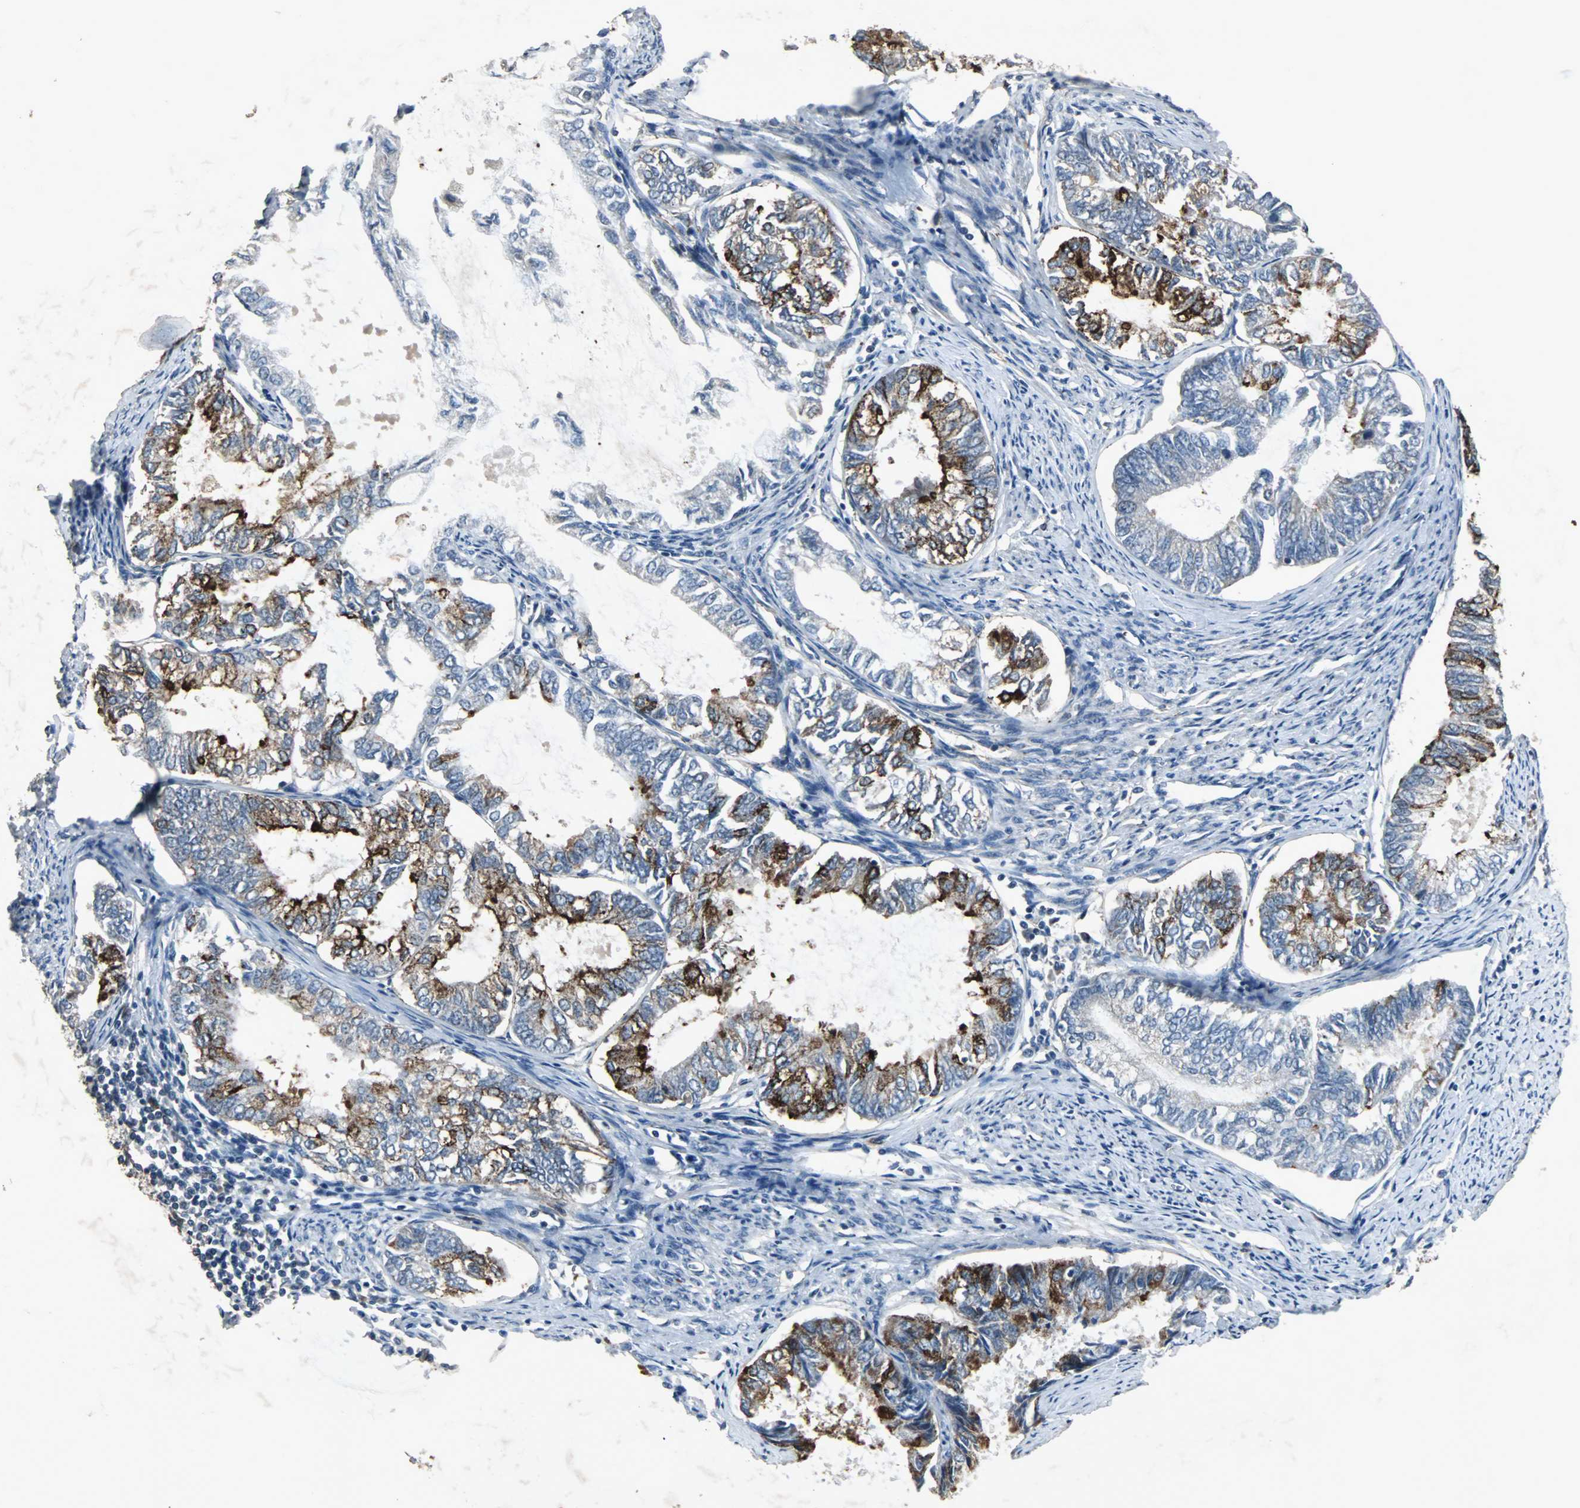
{"staining": {"intensity": "moderate", "quantity": "<25%", "location": "cytoplasmic/membranous"}, "tissue": "endometrial cancer", "cell_type": "Tumor cells", "image_type": "cancer", "snomed": [{"axis": "morphology", "description": "Adenocarcinoma, NOS"}, {"axis": "topography", "description": "Endometrium"}], "caption": "Immunohistochemistry (IHC) image of neoplastic tissue: human endometrial cancer stained using immunohistochemistry (IHC) exhibits low levels of moderate protein expression localized specifically in the cytoplasmic/membranous of tumor cells, appearing as a cytoplasmic/membranous brown color.", "gene": "SOS1", "patient": {"sex": "female", "age": 86}}